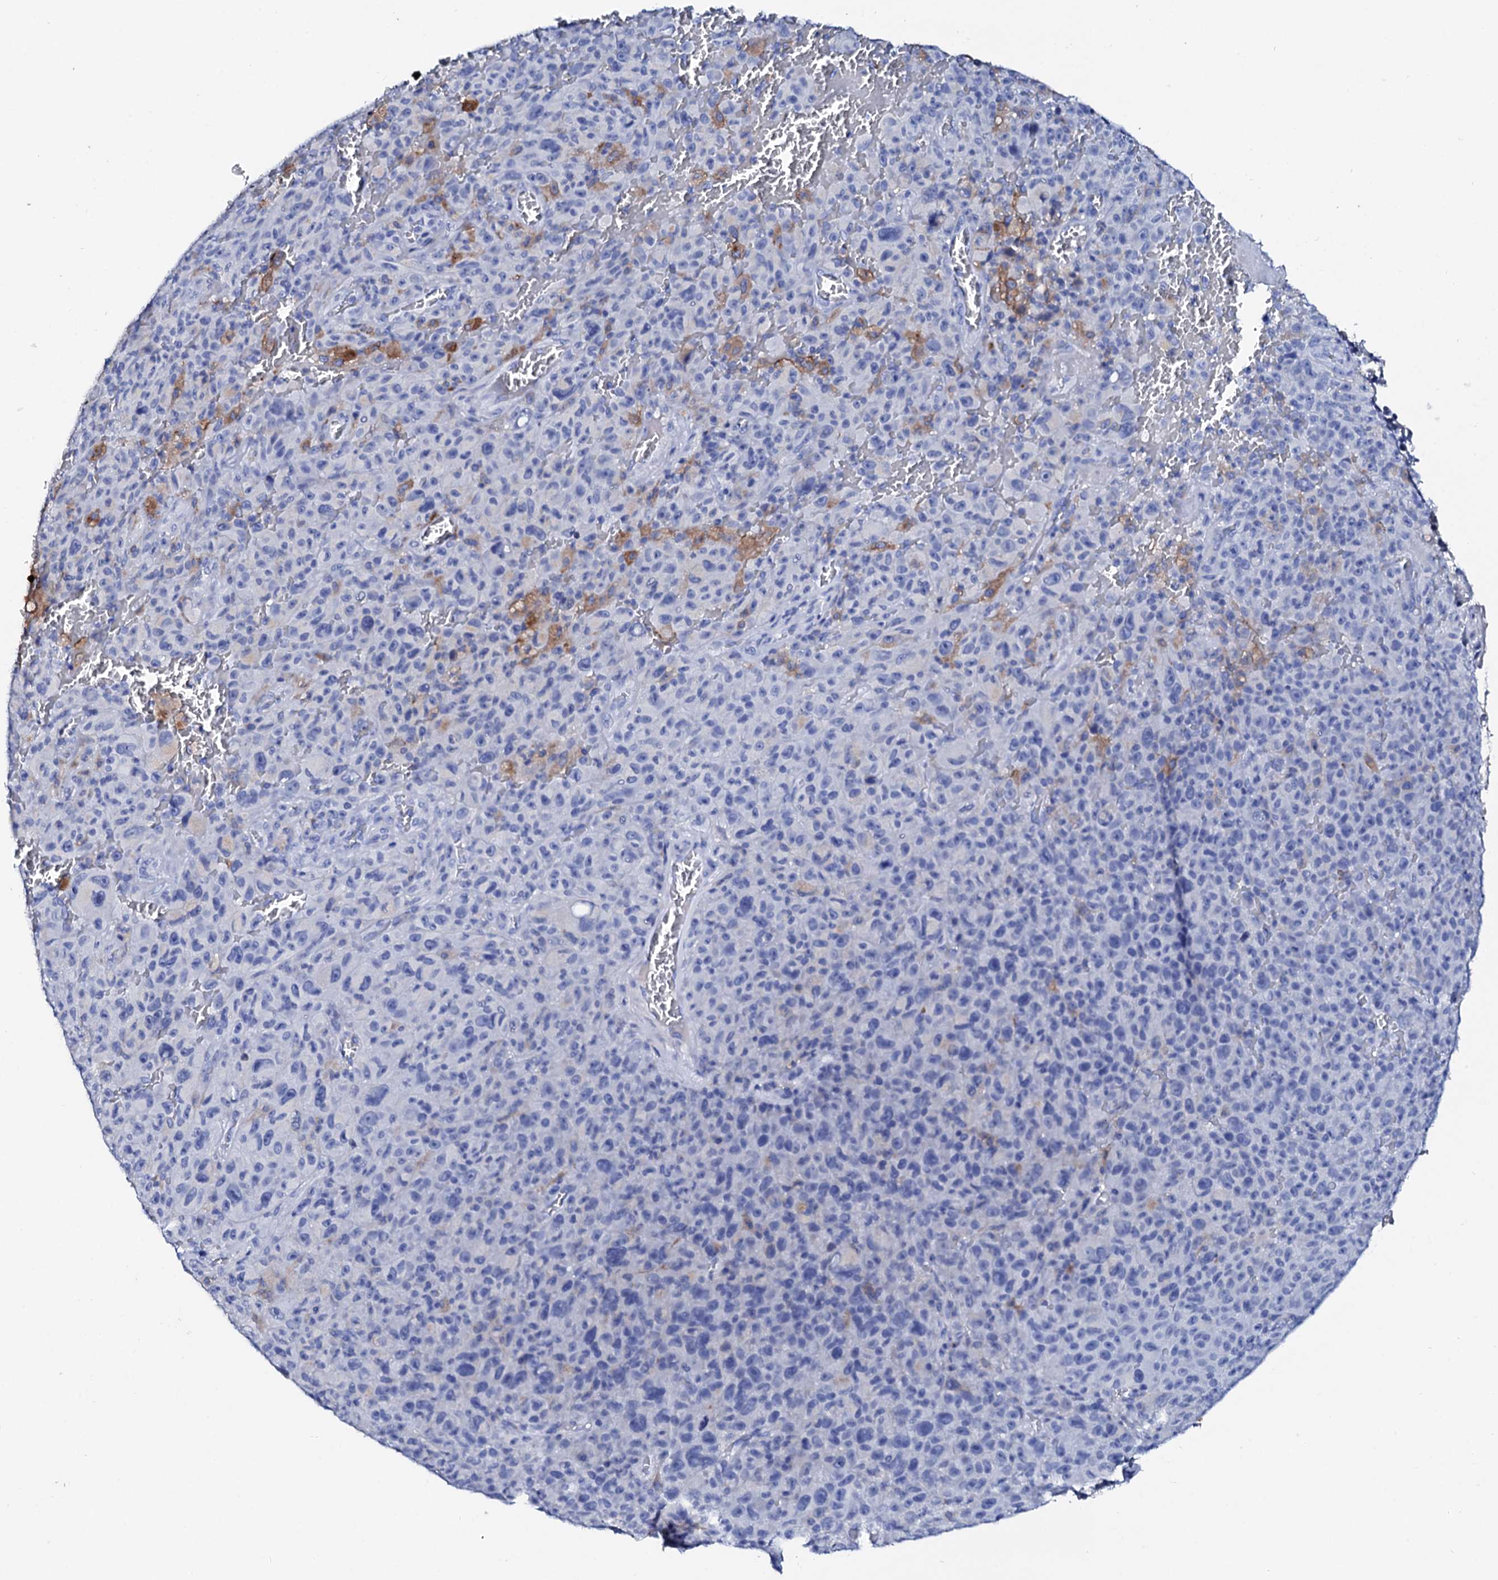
{"staining": {"intensity": "negative", "quantity": "none", "location": "none"}, "tissue": "melanoma", "cell_type": "Tumor cells", "image_type": "cancer", "snomed": [{"axis": "morphology", "description": "Malignant melanoma, NOS"}, {"axis": "topography", "description": "Skin"}], "caption": "Tumor cells are negative for brown protein staining in malignant melanoma.", "gene": "GLB1L3", "patient": {"sex": "female", "age": 82}}